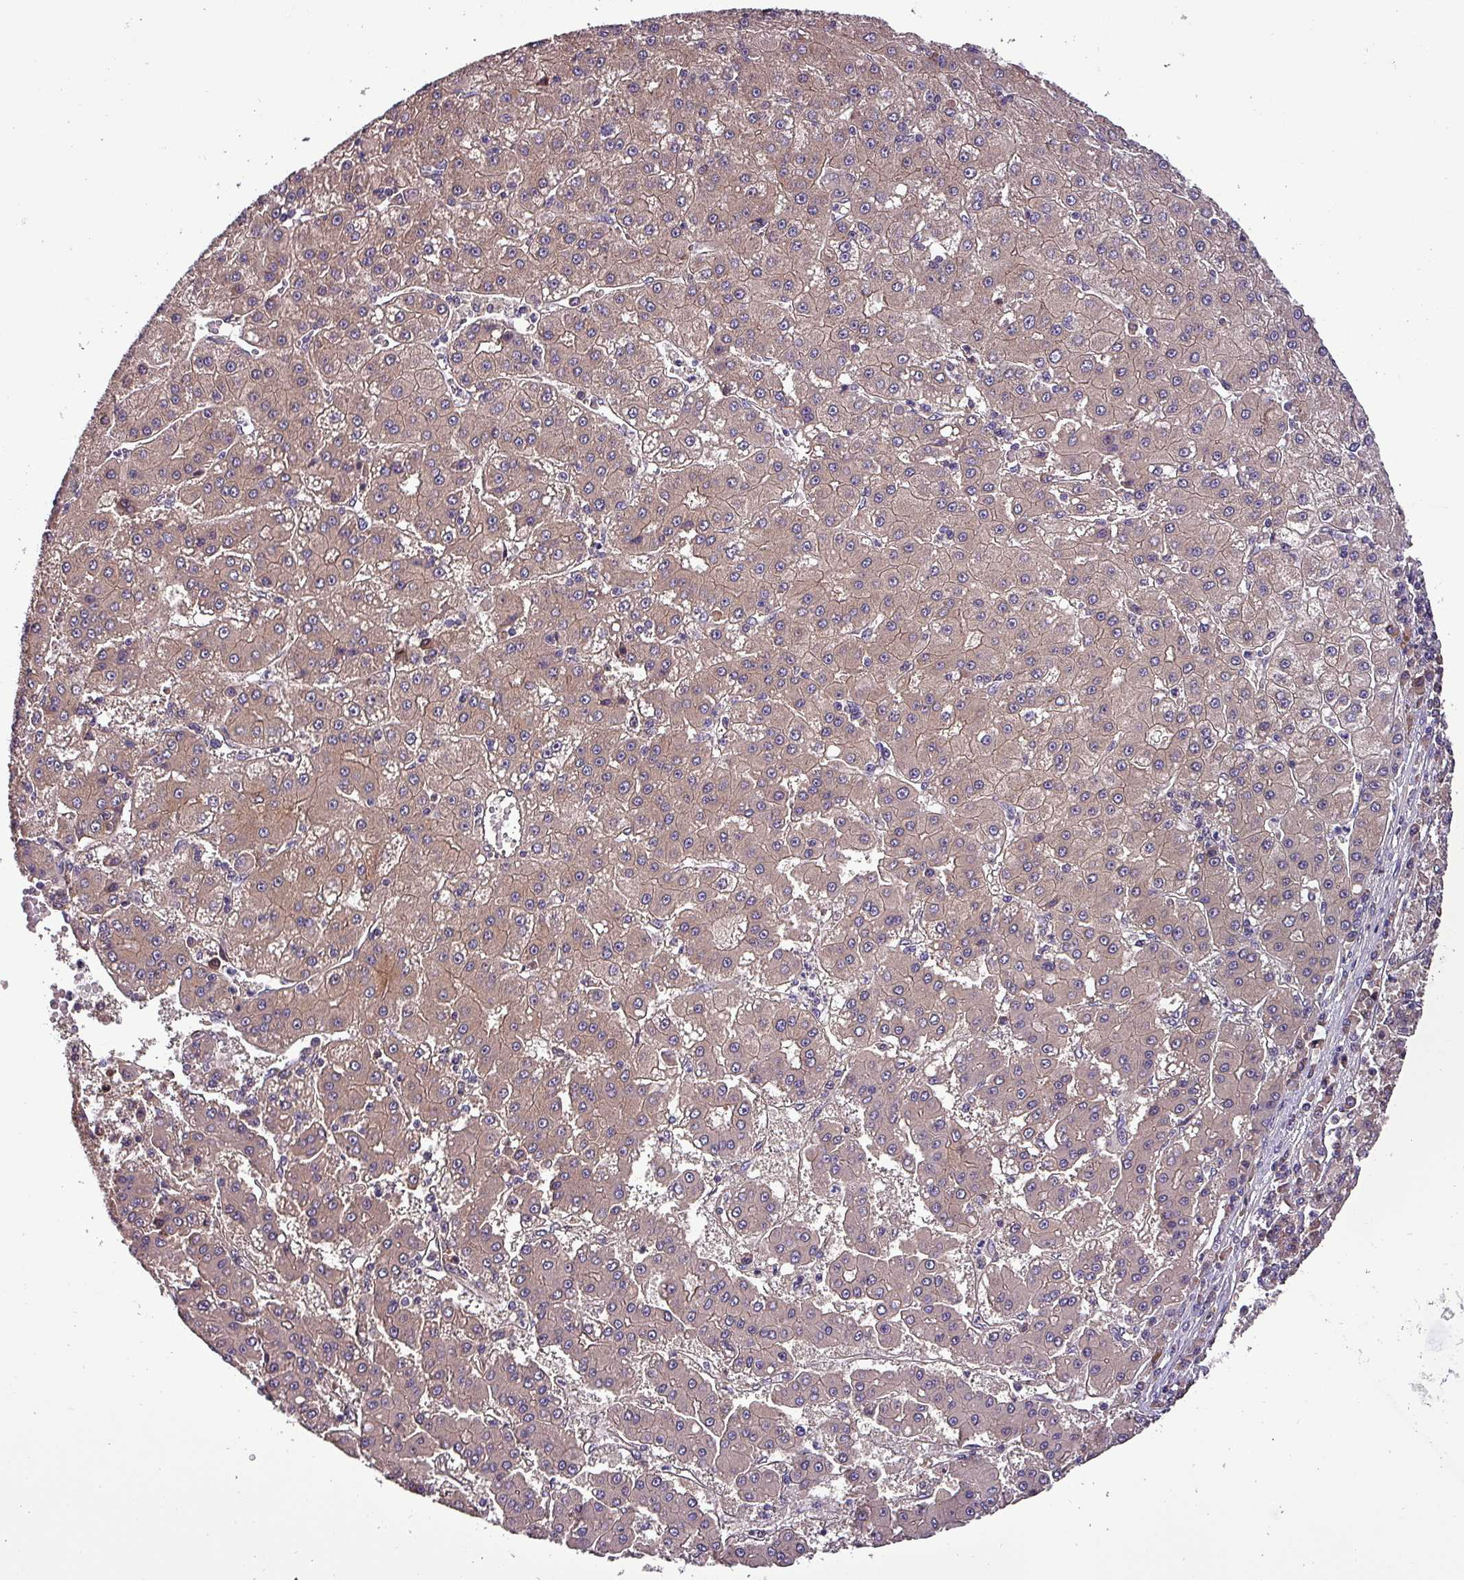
{"staining": {"intensity": "weak", "quantity": ">75%", "location": "cytoplasmic/membranous"}, "tissue": "liver cancer", "cell_type": "Tumor cells", "image_type": "cancer", "snomed": [{"axis": "morphology", "description": "Carcinoma, Hepatocellular, NOS"}, {"axis": "topography", "description": "Liver"}], "caption": "A brown stain shows weak cytoplasmic/membranous positivity of a protein in human liver hepatocellular carcinoma tumor cells.", "gene": "PAFAH1B2", "patient": {"sex": "male", "age": 76}}